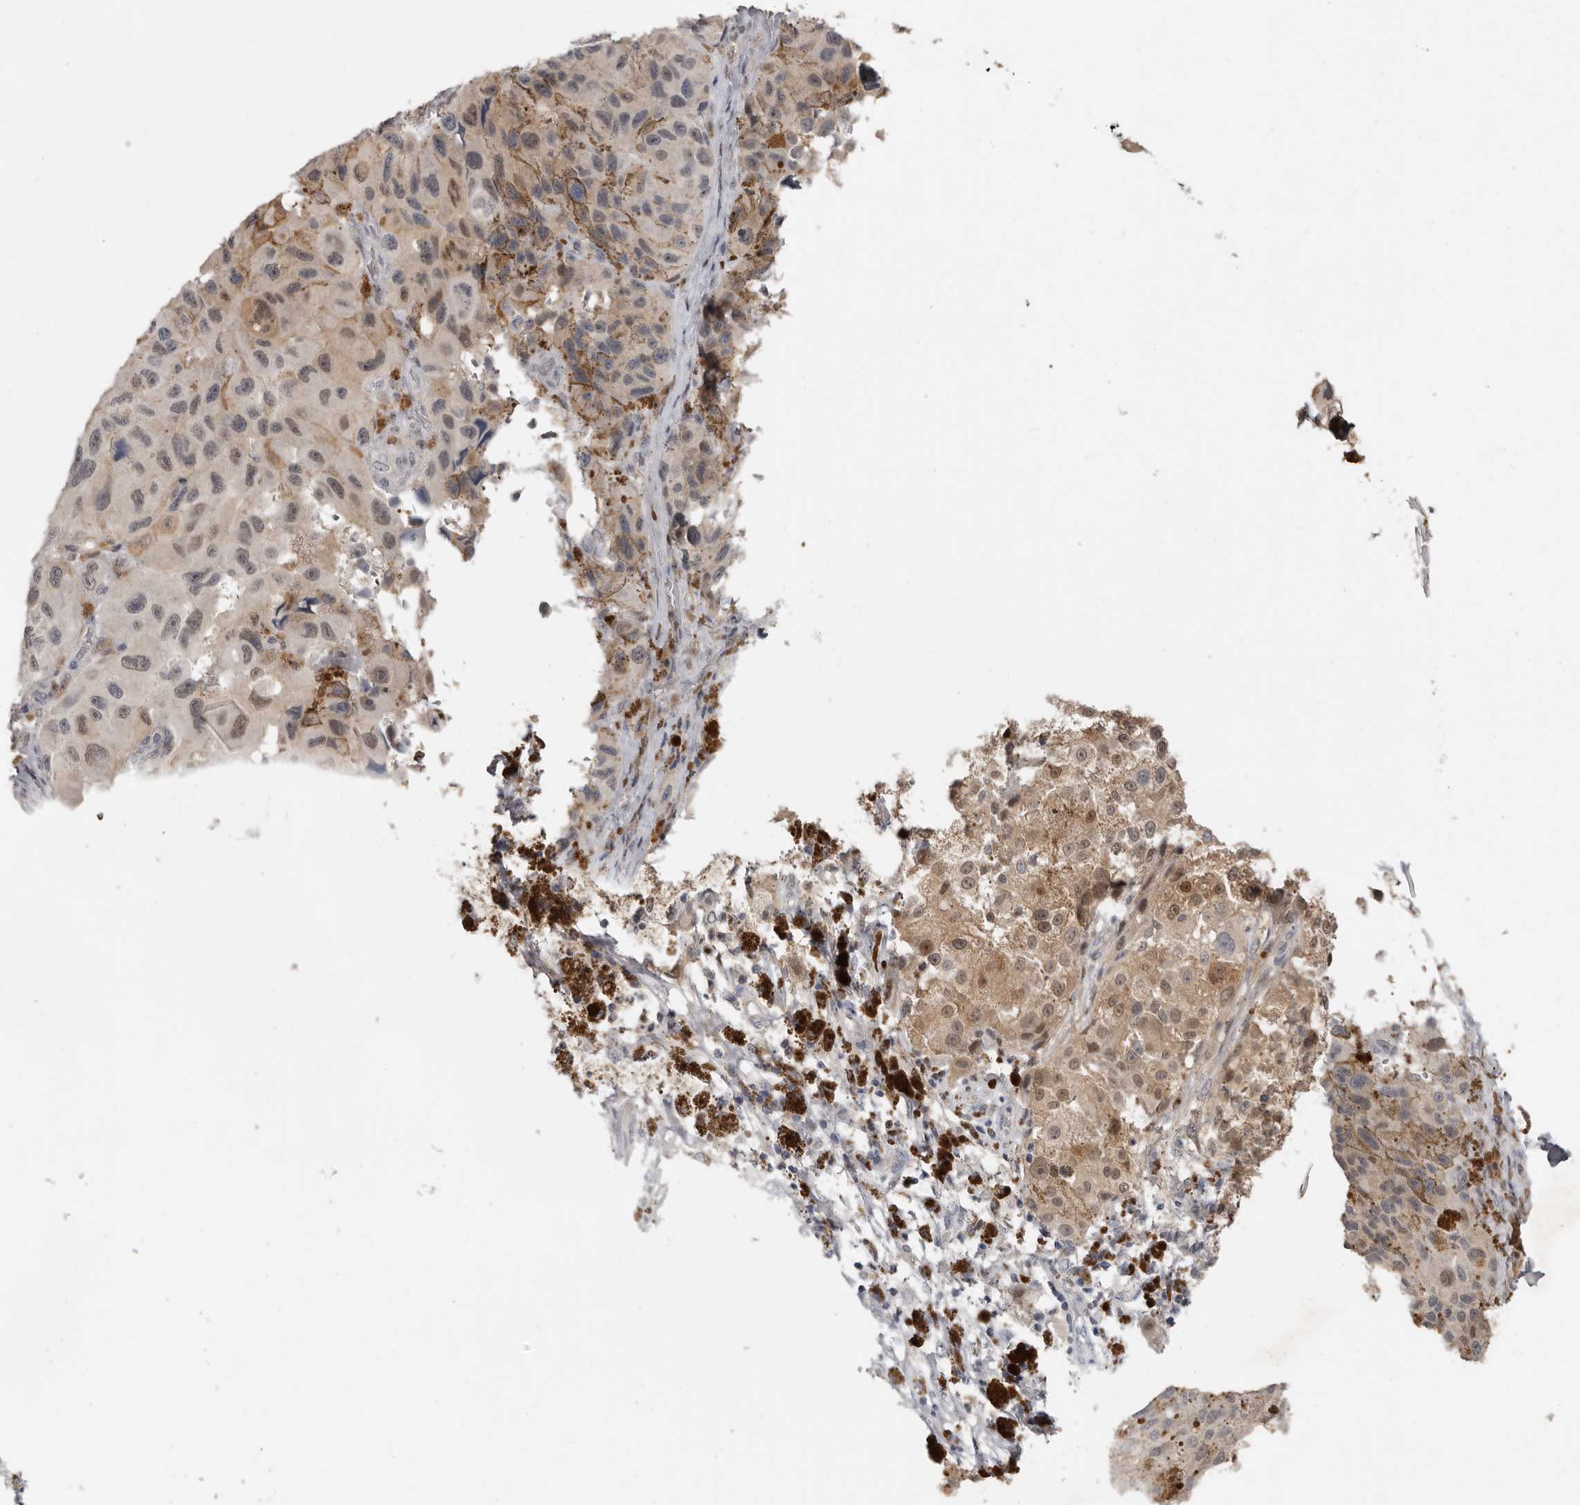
{"staining": {"intensity": "moderate", "quantity": "<25%", "location": "nuclear"}, "tissue": "melanoma", "cell_type": "Tumor cells", "image_type": "cancer", "snomed": [{"axis": "morphology", "description": "Malignant melanoma, NOS"}, {"axis": "topography", "description": "Skin"}], "caption": "An image of malignant melanoma stained for a protein reveals moderate nuclear brown staining in tumor cells. (DAB IHC, brown staining for protein, blue staining for nuclei).", "gene": "RBKS", "patient": {"sex": "female", "age": 73}}